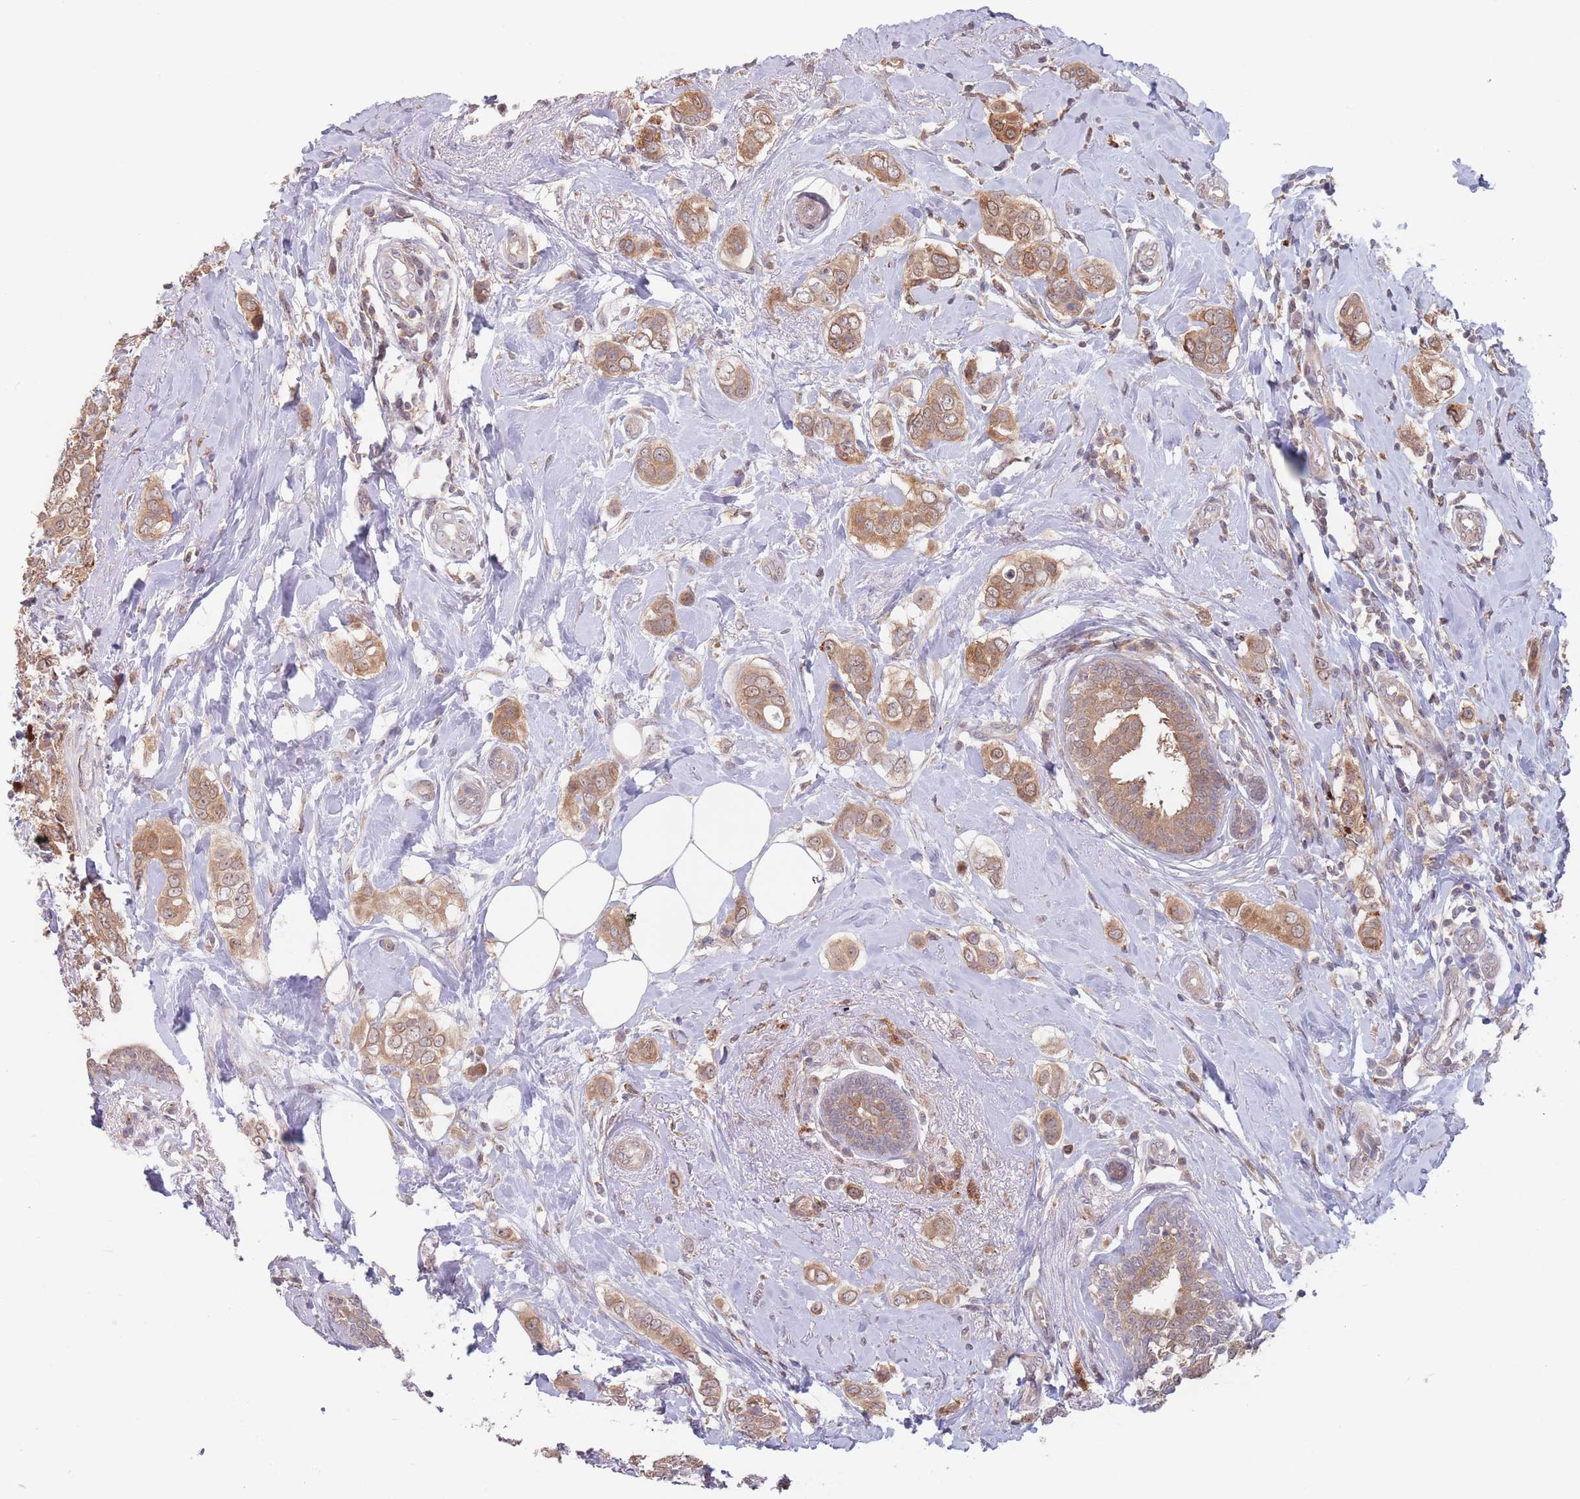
{"staining": {"intensity": "moderate", "quantity": ">75%", "location": "cytoplasmic/membranous,nuclear"}, "tissue": "breast cancer", "cell_type": "Tumor cells", "image_type": "cancer", "snomed": [{"axis": "morphology", "description": "Lobular carcinoma"}, {"axis": "topography", "description": "Breast"}], "caption": "This photomicrograph shows breast cancer (lobular carcinoma) stained with IHC to label a protein in brown. The cytoplasmic/membranous and nuclear of tumor cells show moderate positivity for the protein. Nuclei are counter-stained blue.", "gene": "PPM1A", "patient": {"sex": "female", "age": 51}}